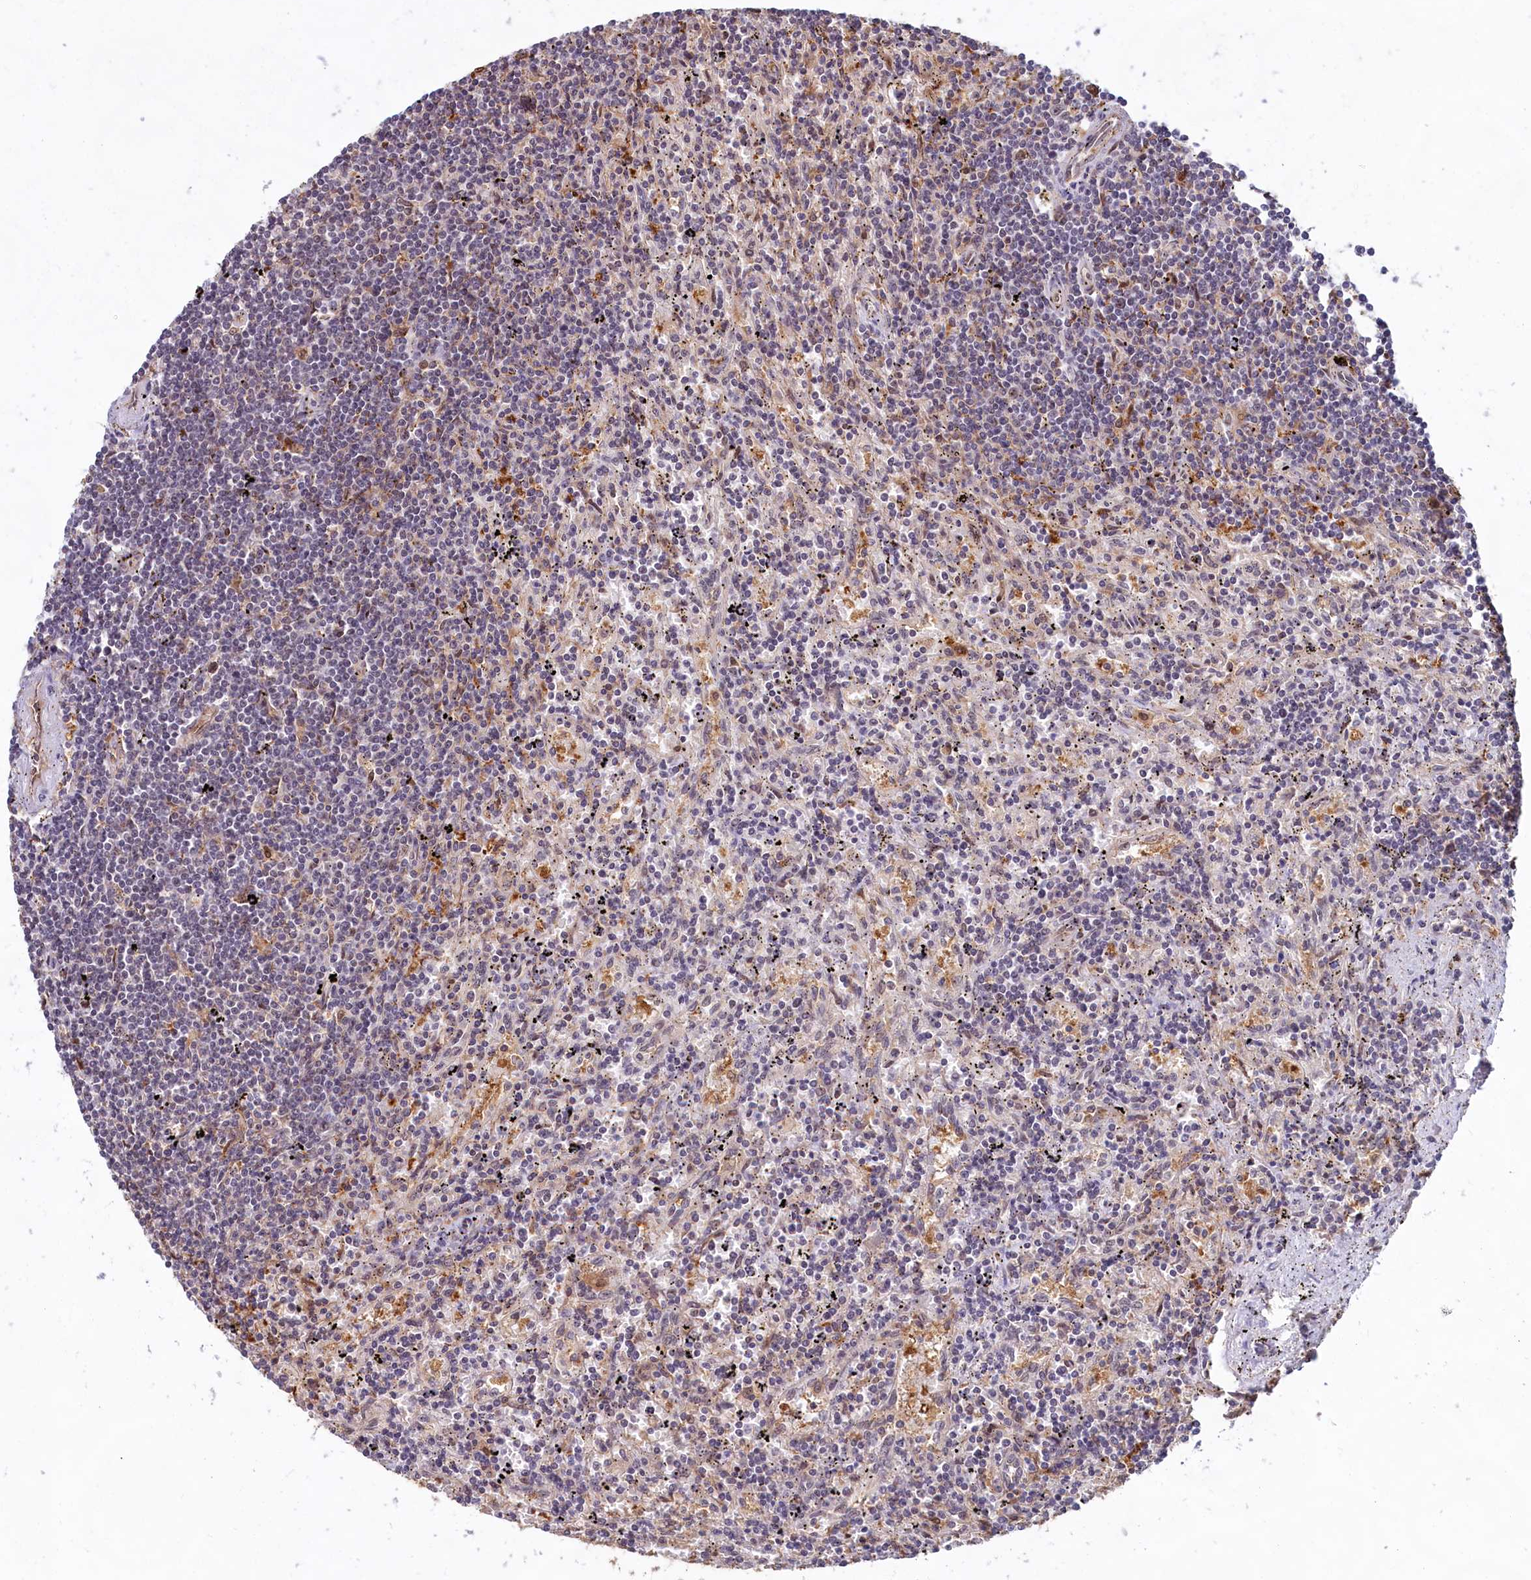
{"staining": {"intensity": "negative", "quantity": "none", "location": "none"}, "tissue": "lymphoma", "cell_type": "Tumor cells", "image_type": "cancer", "snomed": [{"axis": "morphology", "description": "Malignant lymphoma, non-Hodgkin's type, Low grade"}, {"axis": "topography", "description": "Spleen"}], "caption": "Lymphoma was stained to show a protein in brown. There is no significant staining in tumor cells.", "gene": "C1D", "patient": {"sex": "male", "age": 76}}